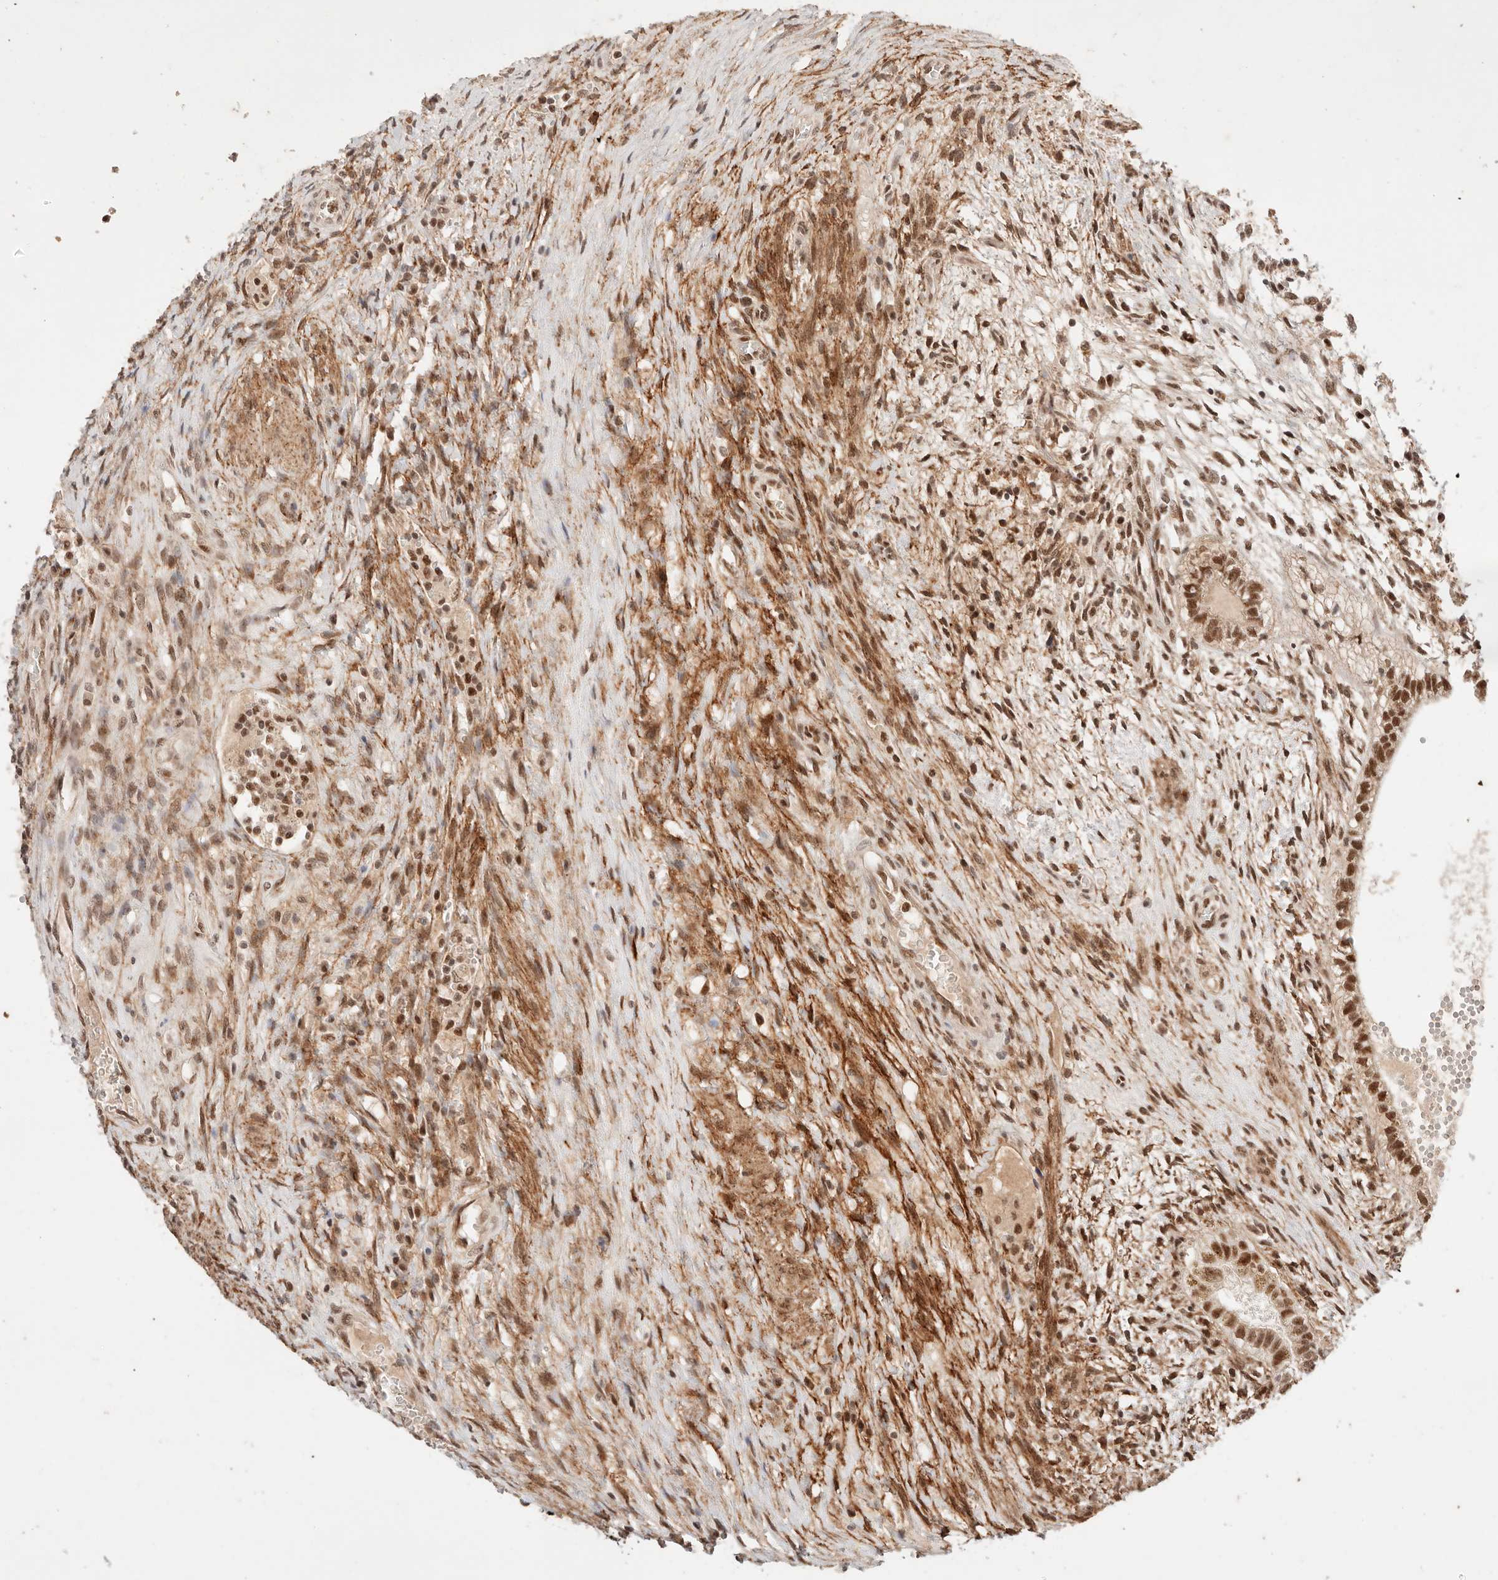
{"staining": {"intensity": "moderate", "quantity": ">75%", "location": "nuclear"}, "tissue": "testis cancer", "cell_type": "Tumor cells", "image_type": "cancer", "snomed": [{"axis": "morphology", "description": "Carcinoma, Embryonal, NOS"}, {"axis": "topography", "description": "Testis"}], "caption": "Protein expression analysis of testis embryonal carcinoma reveals moderate nuclear expression in approximately >75% of tumor cells.", "gene": "GTF2E2", "patient": {"sex": "male", "age": 26}}